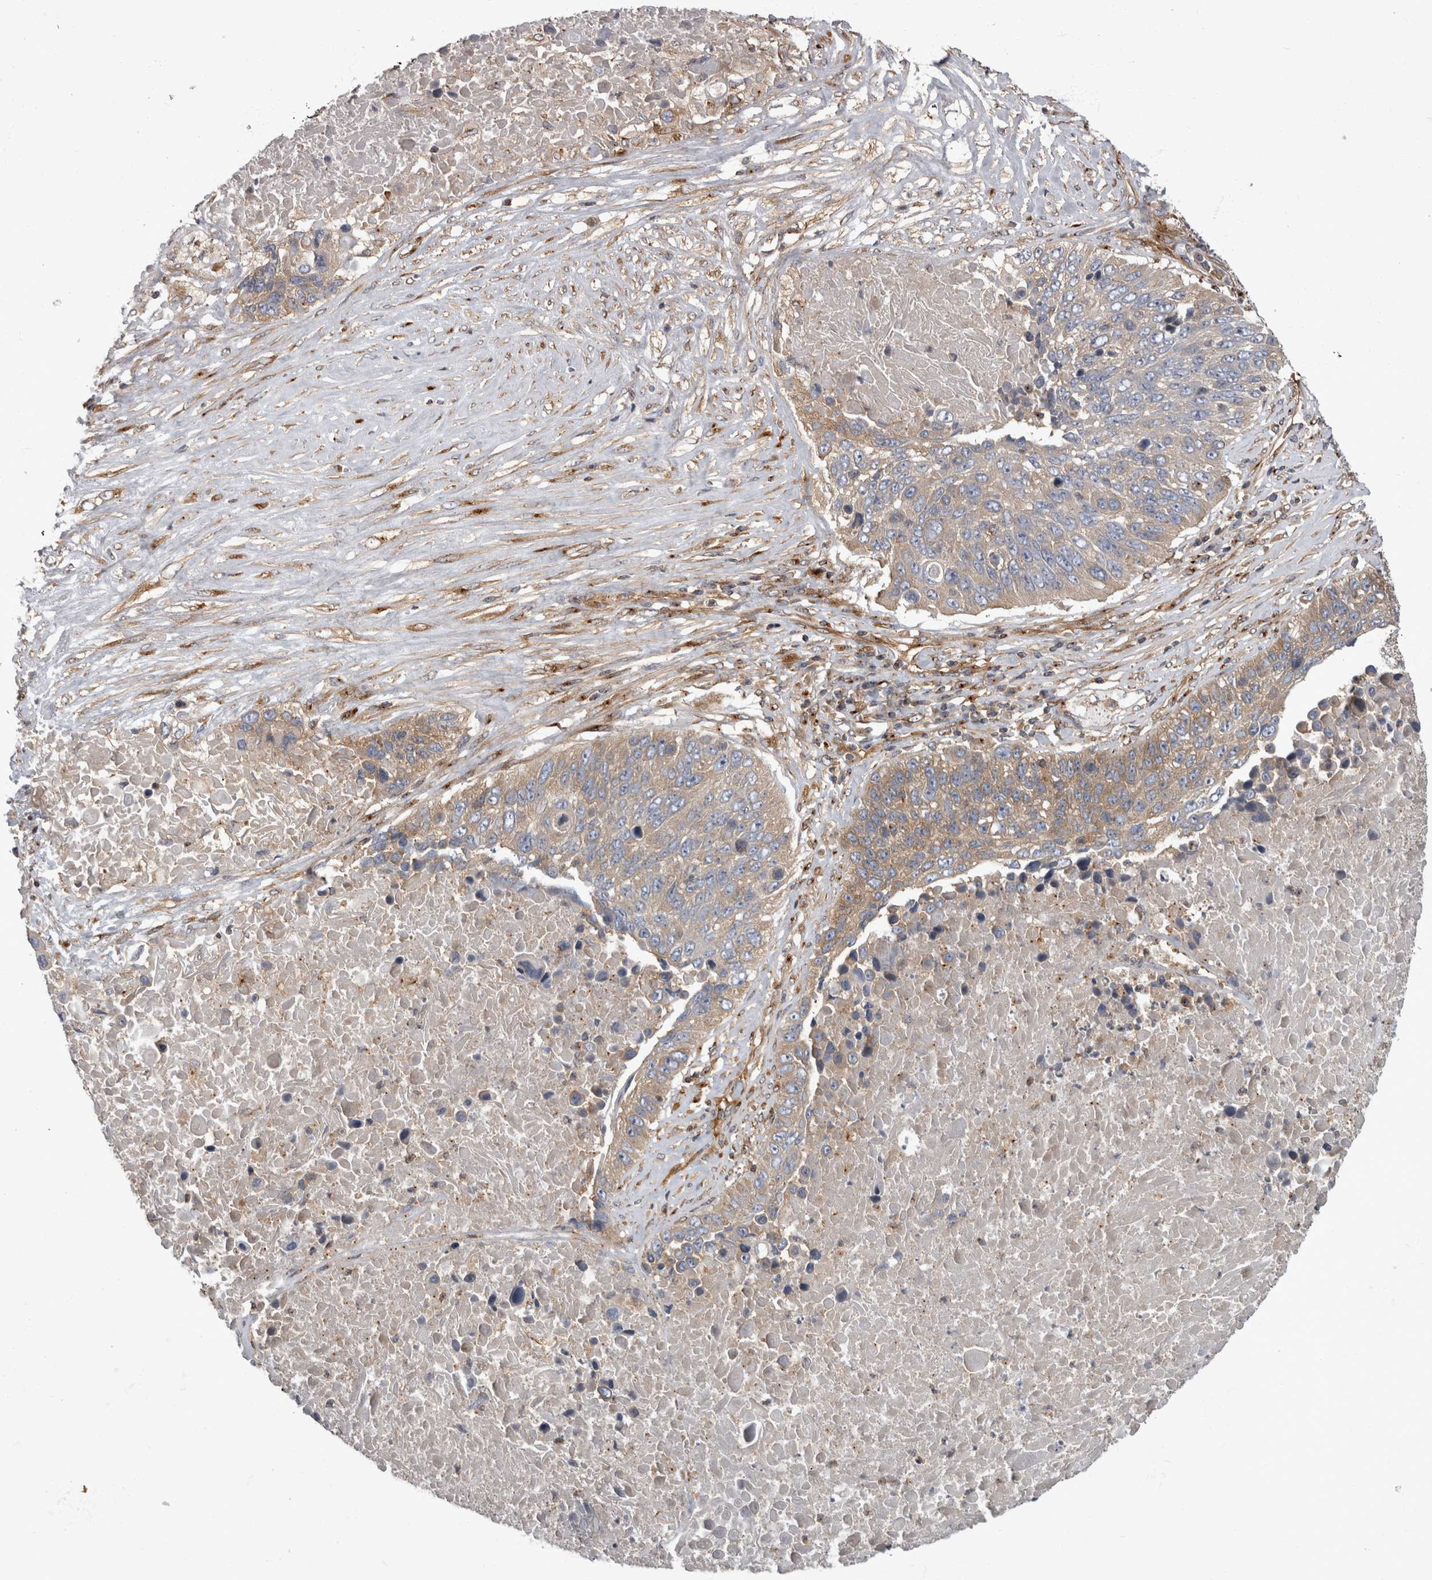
{"staining": {"intensity": "weak", "quantity": "<25%", "location": "cytoplasmic/membranous"}, "tissue": "lung cancer", "cell_type": "Tumor cells", "image_type": "cancer", "snomed": [{"axis": "morphology", "description": "Squamous cell carcinoma, NOS"}, {"axis": "topography", "description": "Lung"}], "caption": "An immunohistochemistry histopathology image of lung cancer (squamous cell carcinoma) is shown. There is no staining in tumor cells of lung cancer (squamous cell carcinoma).", "gene": "HOOK3", "patient": {"sex": "male", "age": 66}}